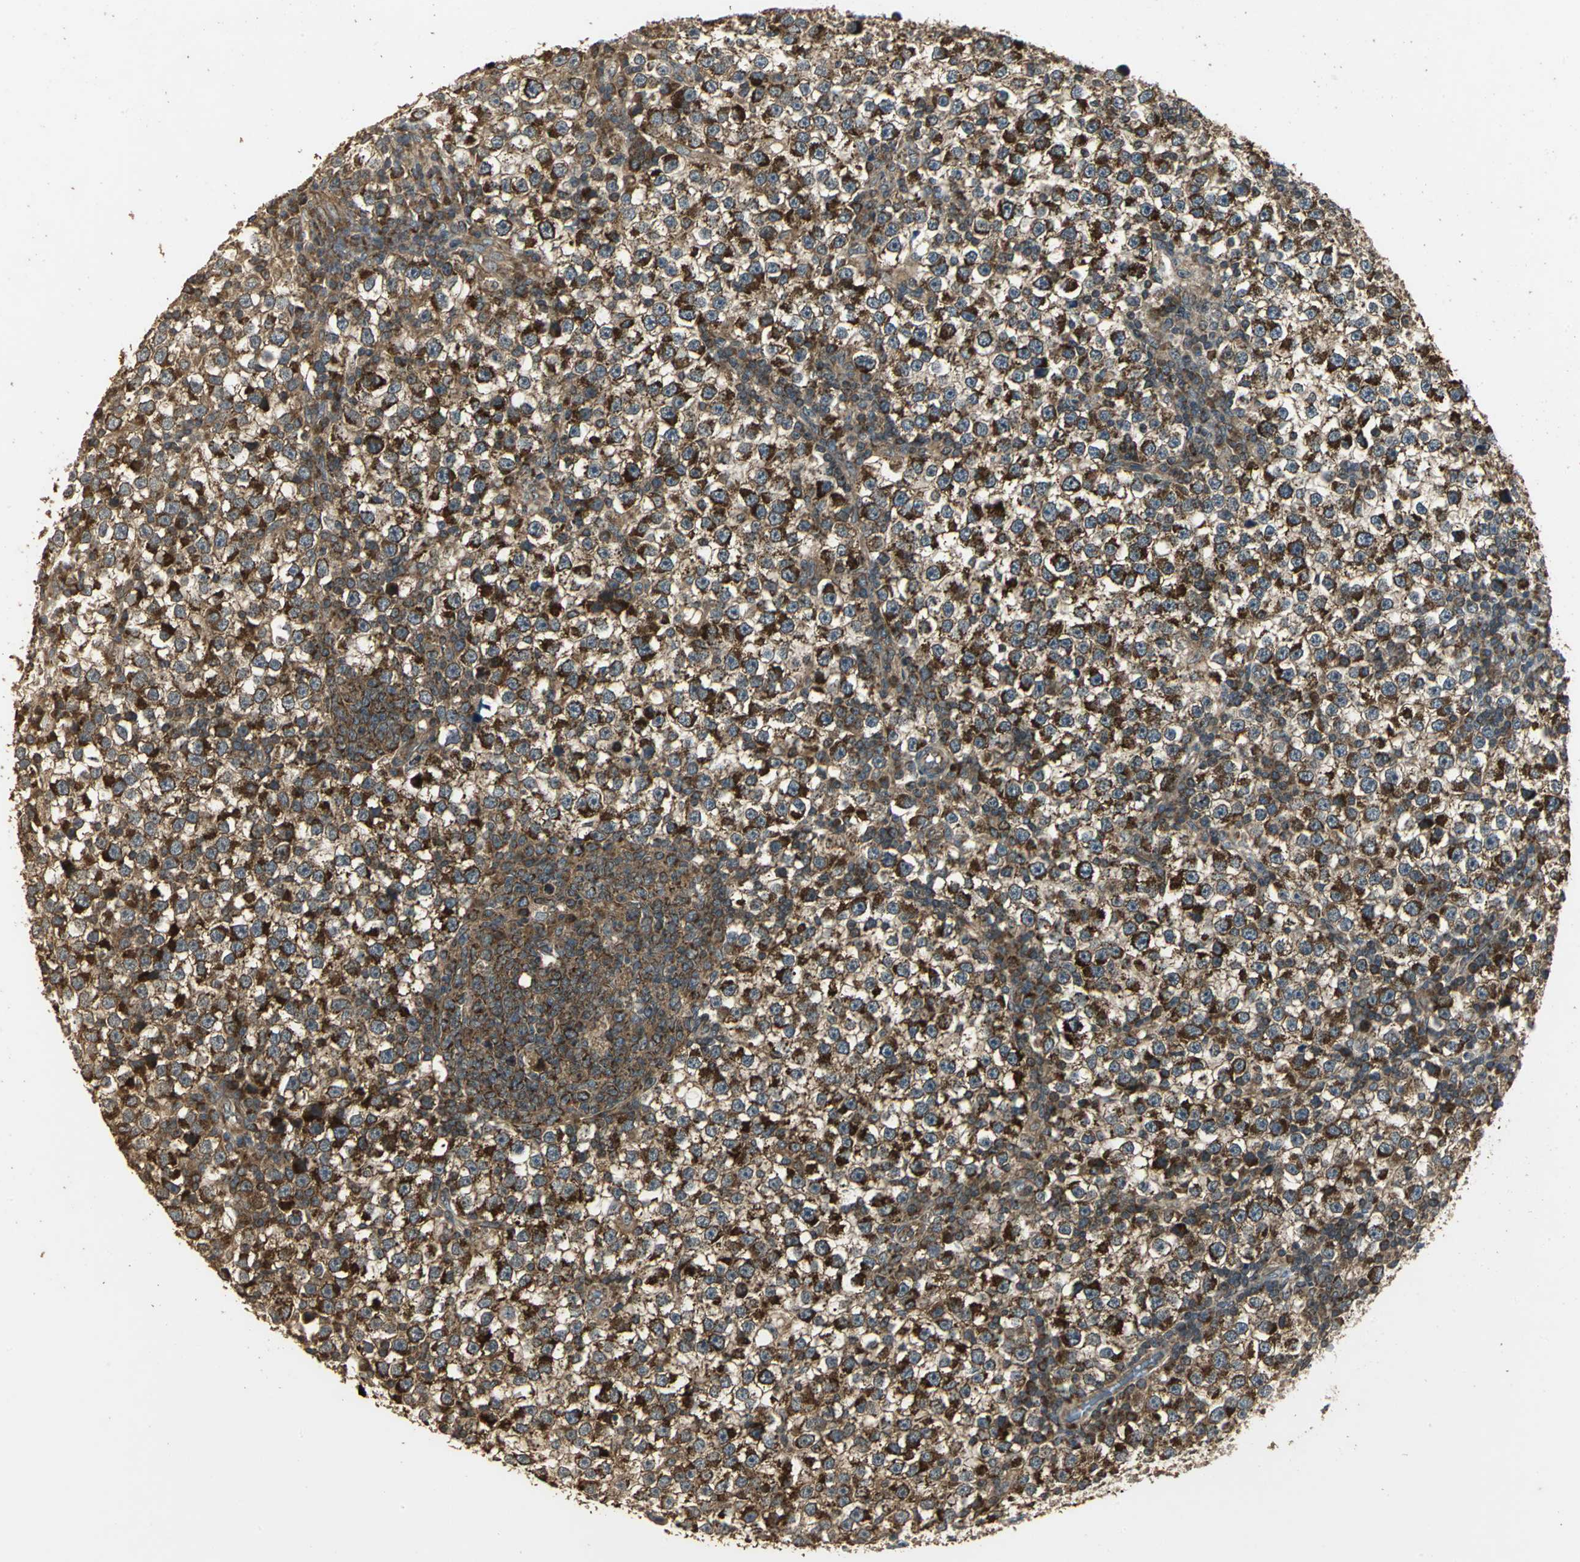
{"staining": {"intensity": "strong", "quantity": ">75%", "location": "cytoplasmic/membranous"}, "tissue": "testis cancer", "cell_type": "Tumor cells", "image_type": "cancer", "snomed": [{"axis": "morphology", "description": "Seminoma, NOS"}, {"axis": "topography", "description": "Testis"}], "caption": "Immunohistochemistry (DAB) staining of human testis cancer demonstrates strong cytoplasmic/membranous protein expression in about >75% of tumor cells.", "gene": "KANK1", "patient": {"sex": "male", "age": 65}}